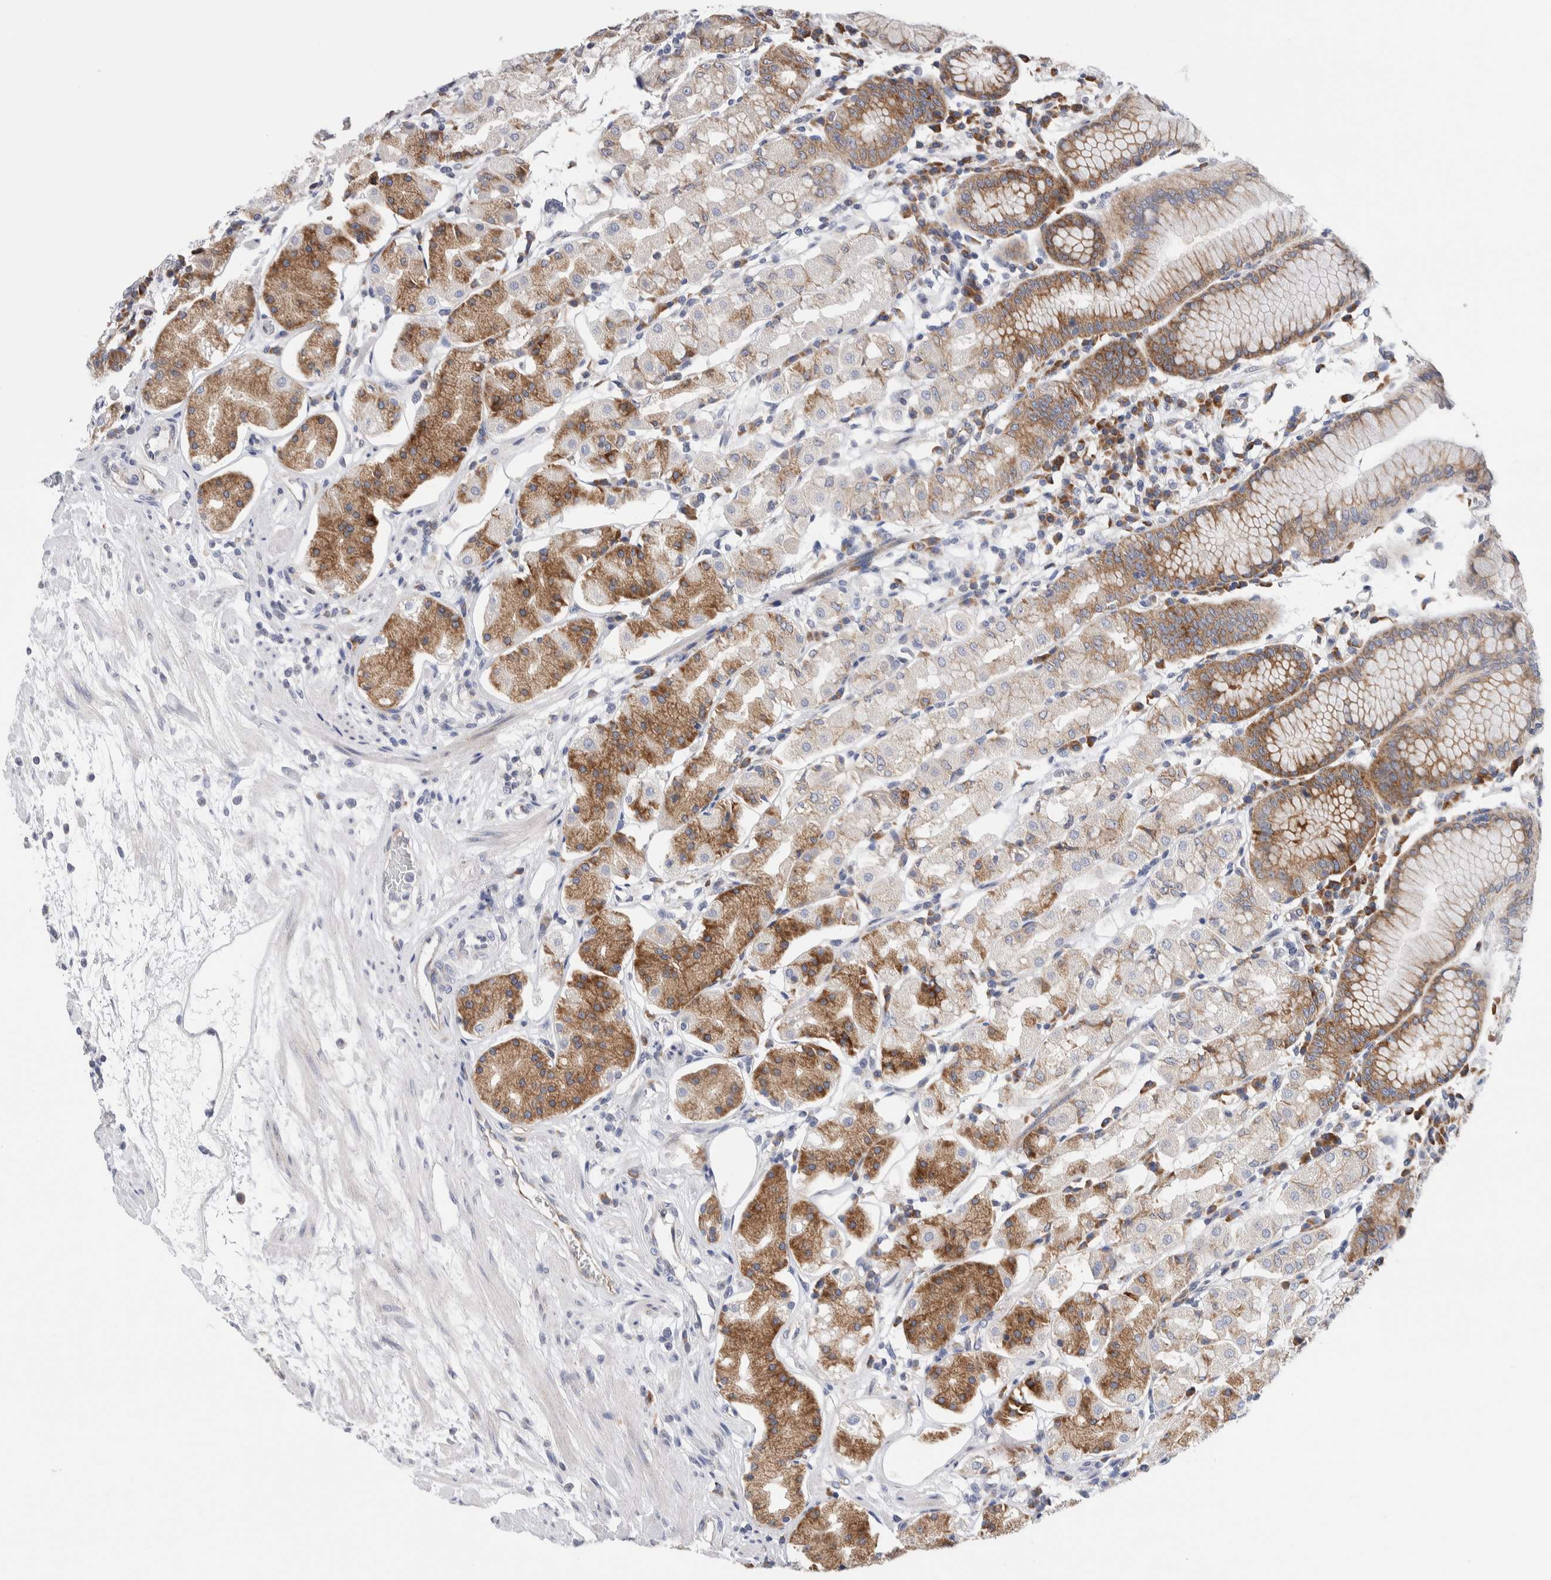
{"staining": {"intensity": "strong", "quantity": "25%-75%", "location": "cytoplasmic/membranous"}, "tissue": "stomach", "cell_type": "Glandular cells", "image_type": "normal", "snomed": [{"axis": "morphology", "description": "Normal tissue, NOS"}, {"axis": "topography", "description": "Stomach"}, {"axis": "topography", "description": "Stomach, lower"}], "caption": "A high amount of strong cytoplasmic/membranous staining is present in approximately 25%-75% of glandular cells in unremarkable stomach.", "gene": "RACK1", "patient": {"sex": "female", "age": 56}}